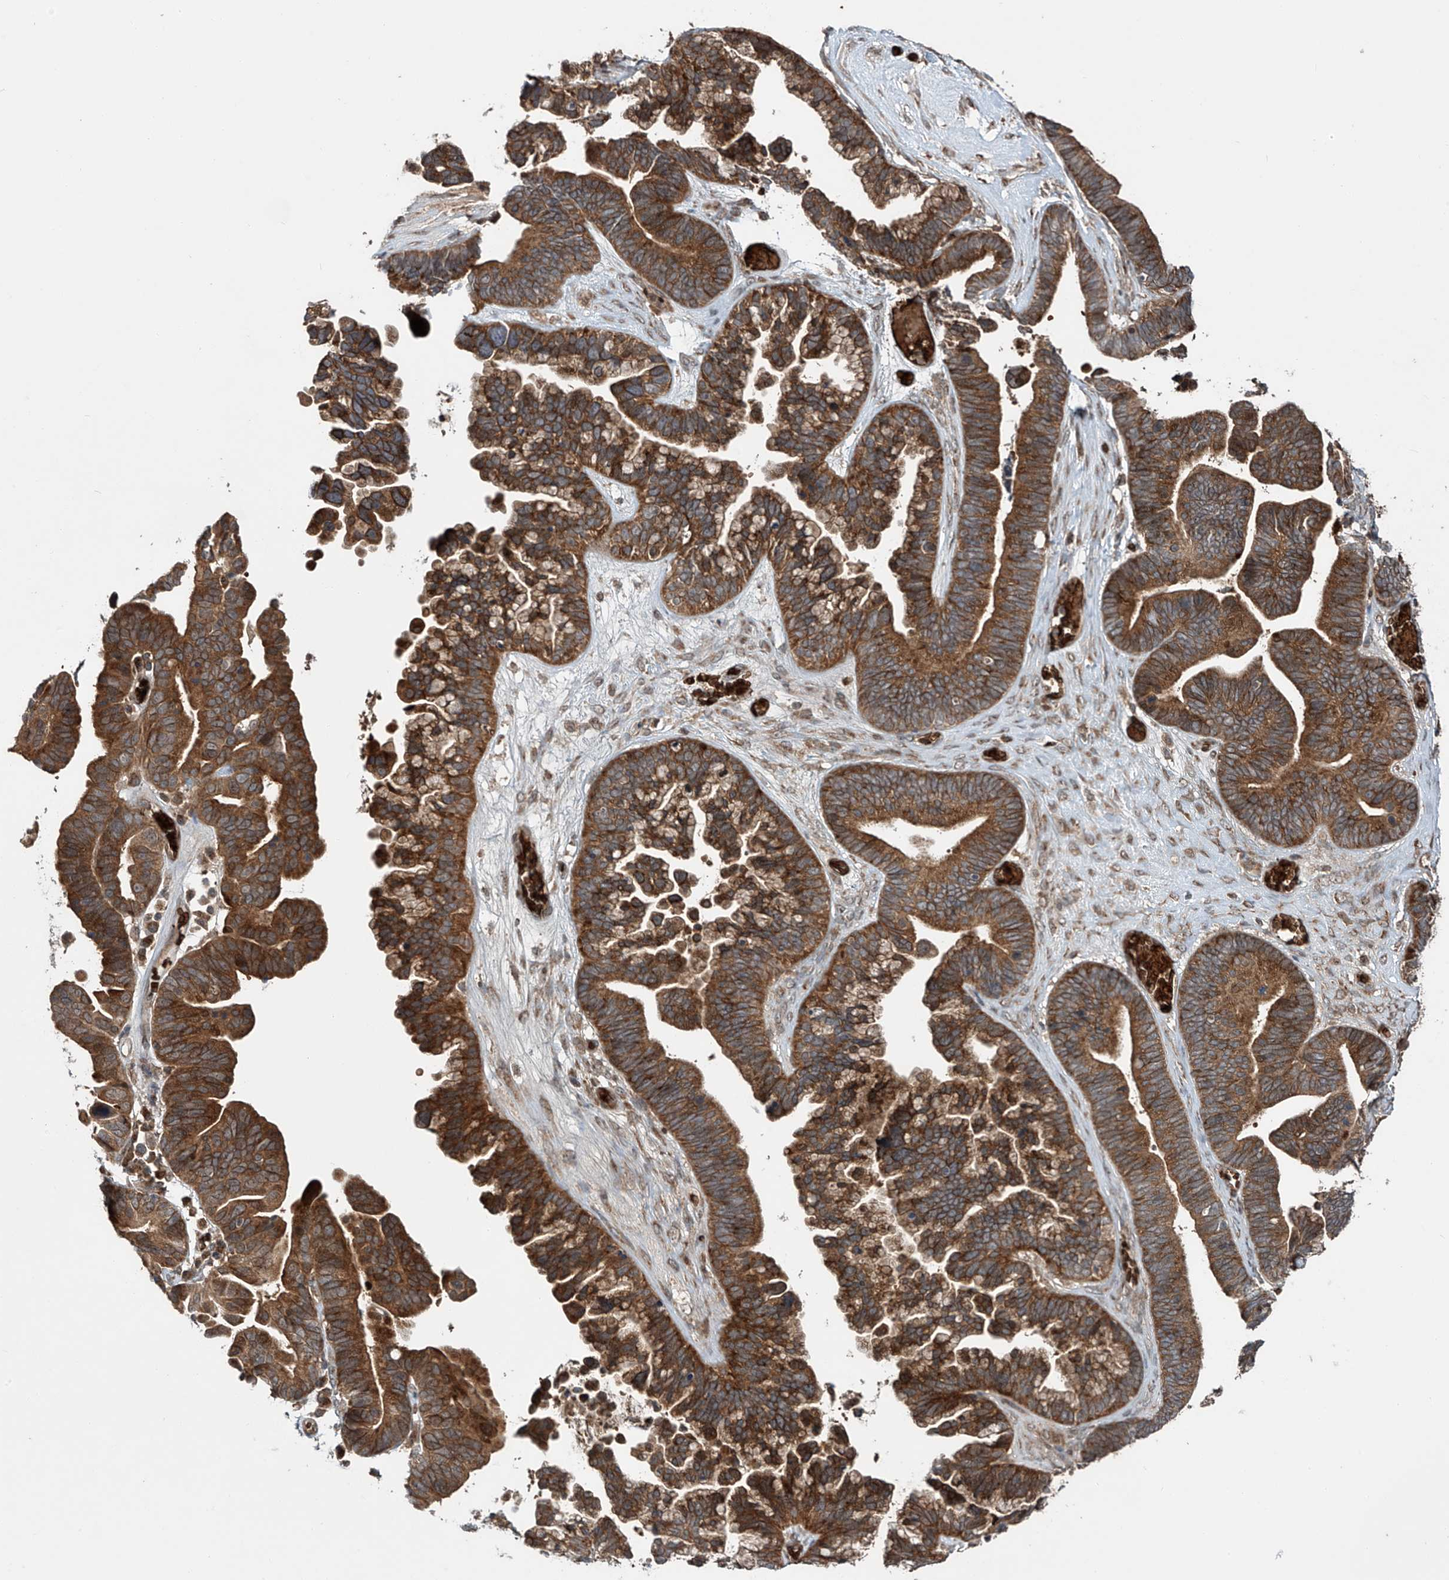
{"staining": {"intensity": "moderate", "quantity": ">75%", "location": "cytoplasmic/membranous"}, "tissue": "ovarian cancer", "cell_type": "Tumor cells", "image_type": "cancer", "snomed": [{"axis": "morphology", "description": "Cystadenocarcinoma, serous, NOS"}, {"axis": "topography", "description": "Ovary"}], "caption": "A micrograph showing moderate cytoplasmic/membranous expression in about >75% of tumor cells in ovarian serous cystadenocarcinoma, as visualized by brown immunohistochemical staining.", "gene": "ZDHHC9", "patient": {"sex": "female", "age": 56}}